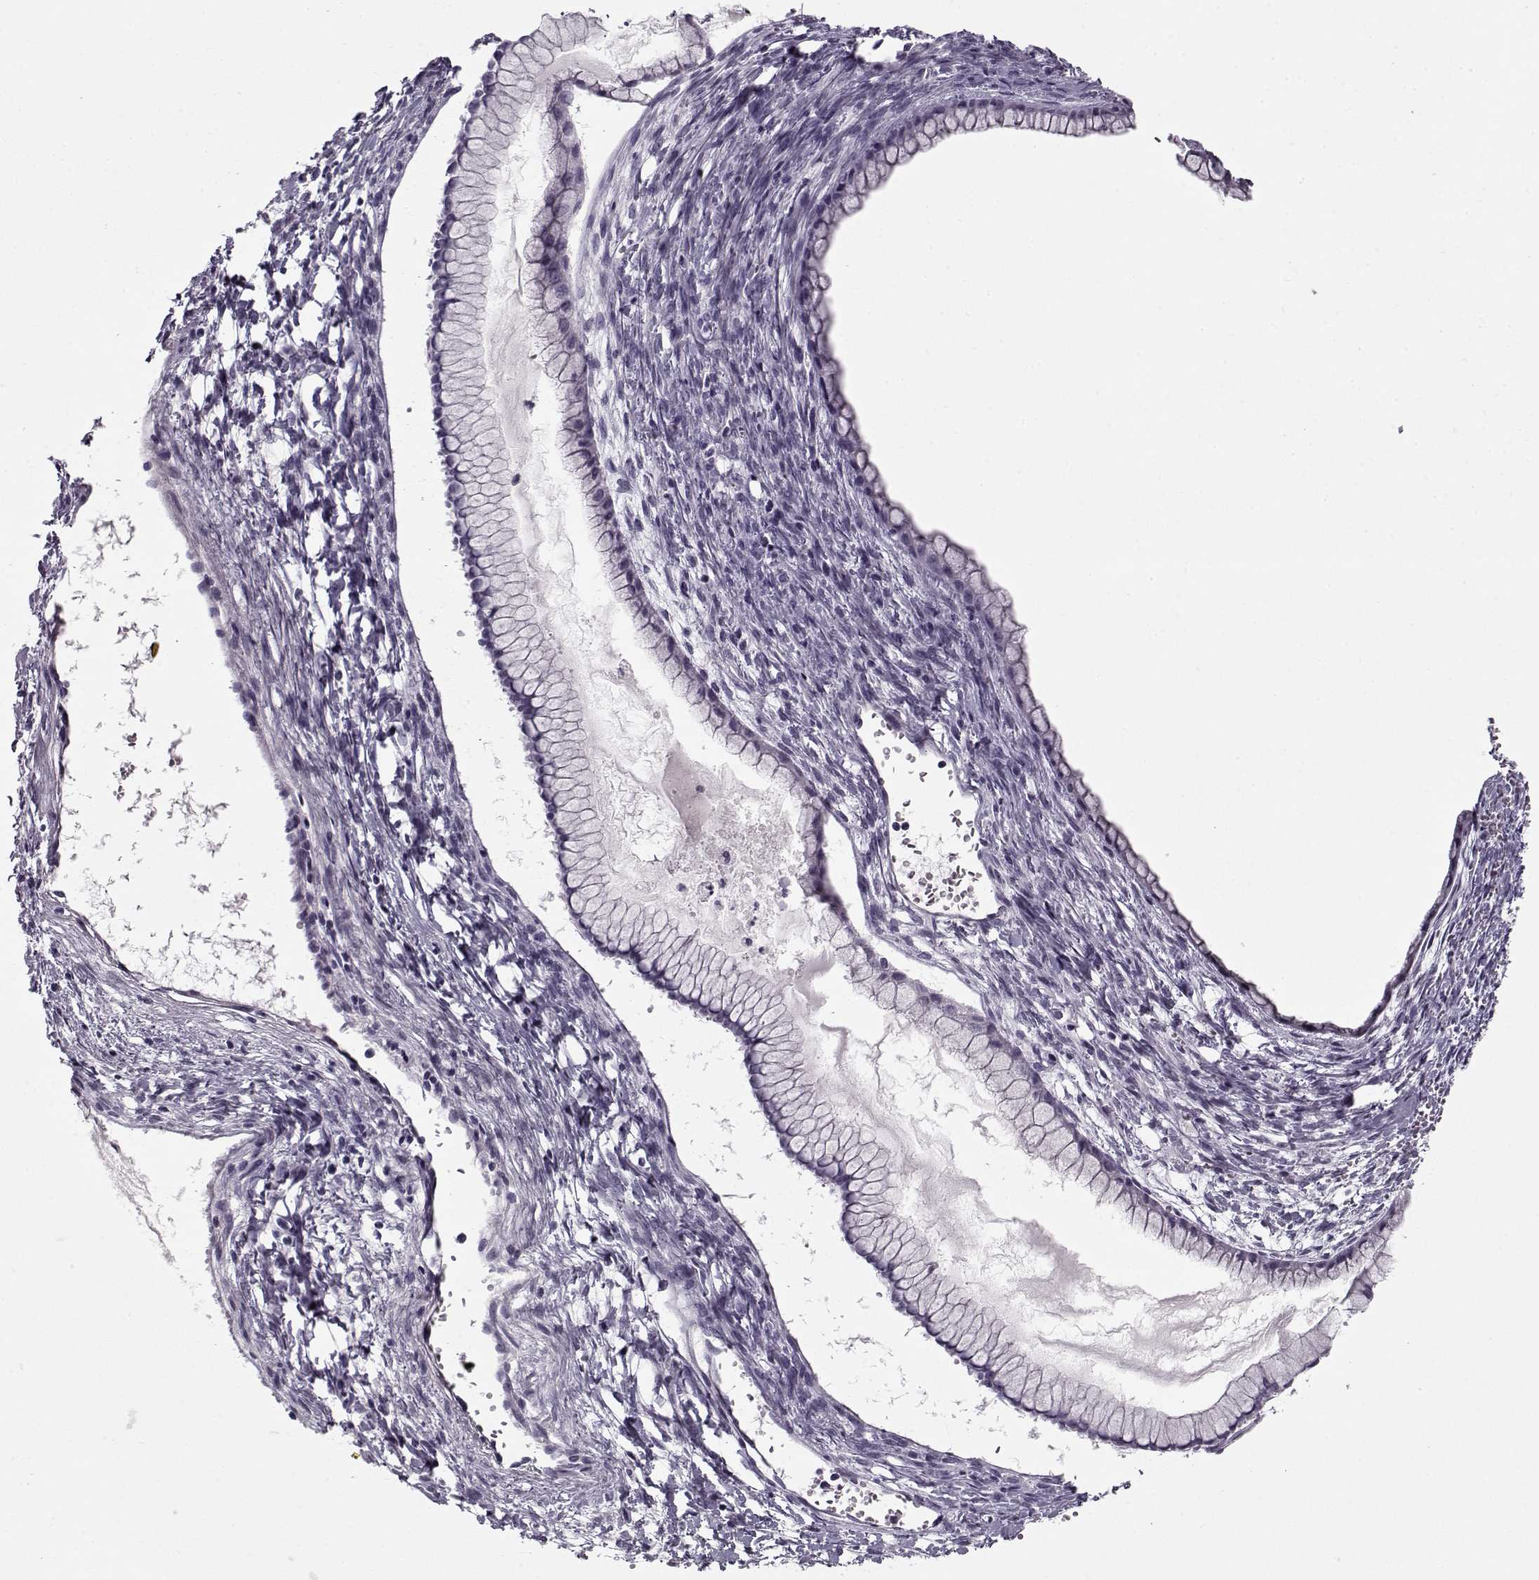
{"staining": {"intensity": "negative", "quantity": "none", "location": "none"}, "tissue": "ovarian cancer", "cell_type": "Tumor cells", "image_type": "cancer", "snomed": [{"axis": "morphology", "description": "Cystadenocarcinoma, mucinous, NOS"}, {"axis": "topography", "description": "Ovary"}], "caption": "This is a image of immunohistochemistry staining of ovarian cancer (mucinous cystadenocarcinoma), which shows no expression in tumor cells.", "gene": "PNMT", "patient": {"sex": "female", "age": 41}}